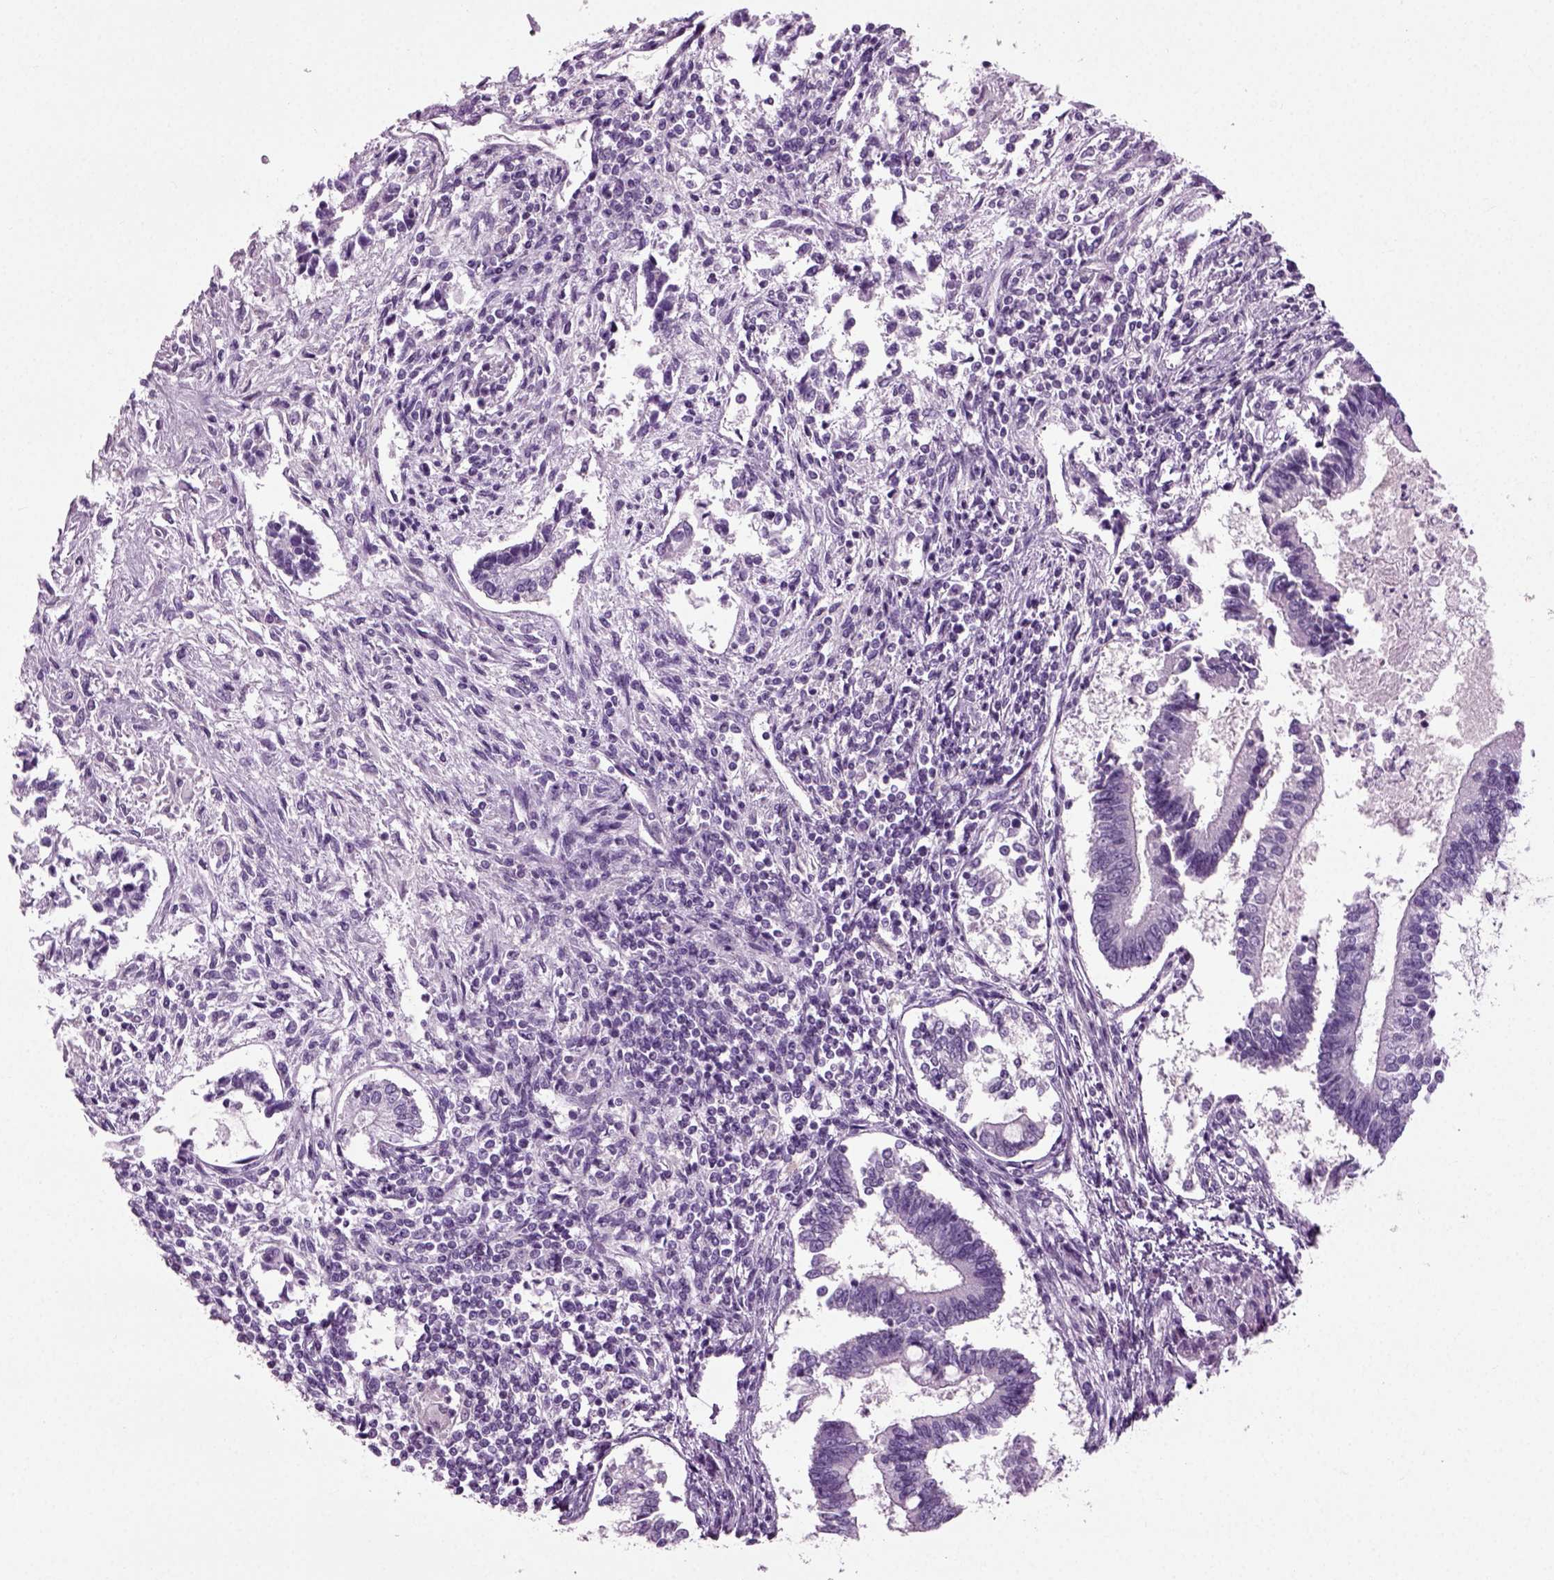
{"staining": {"intensity": "negative", "quantity": "none", "location": "none"}, "tissue": "testis cancer", "cell_type": "Tumor cells", "image_type": "cancer", "snomed": [{"axis": "morphology", "description": "Carcinoma, Embryonal, NOS"}, {"axis": "topography", "description": "Testis"}], "caption": "Immunohistochemical staining of human embryonal carcinoma (testis) demonstrates no significant expression in tumor cells. (Brightfield microscopy of DAB immunohistochemistry (IHC) at high magnification).", "gene": "ZC2HC1C", "patient": {"sex": "male", "age": 37}}